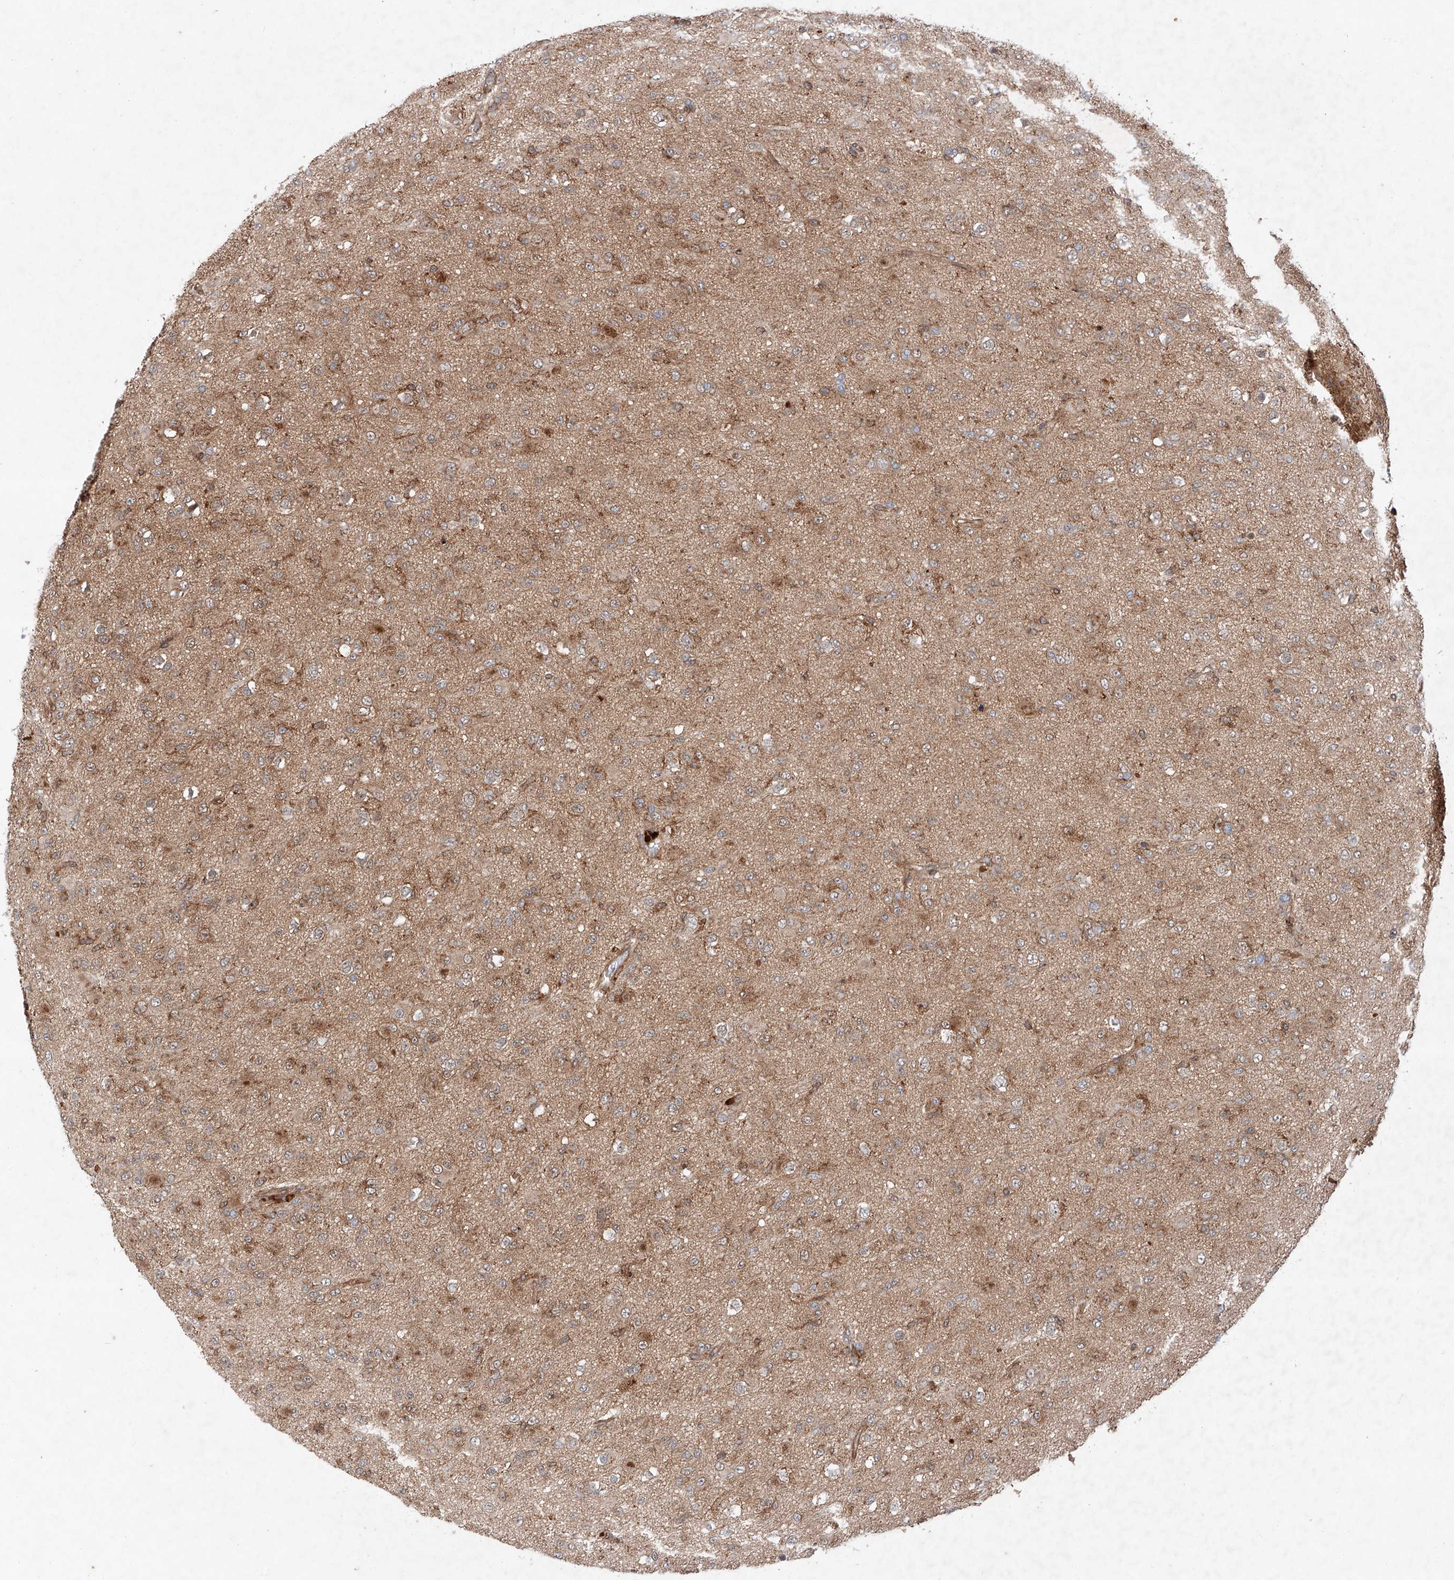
{"staining": {"intensity": "weak", "quantity": "<25%", "location": "cytoplasmic/membranous"}, "tissue": "glioma", "cell_type": "Tumor cells", "image_type": "cancer", "snomed": [{"axis": "morphology", "description": "Glioma, malignant, Low grade"}, {"axis": "topography", "description": "Brain"}], "caption": "This is an immunohistochemistry photomicrograph of human malignant glioma (low-grade). There is no positivity in tumor cells.", "gene": "ZFP28", "patient": {"sex": "male", "age": 65}}